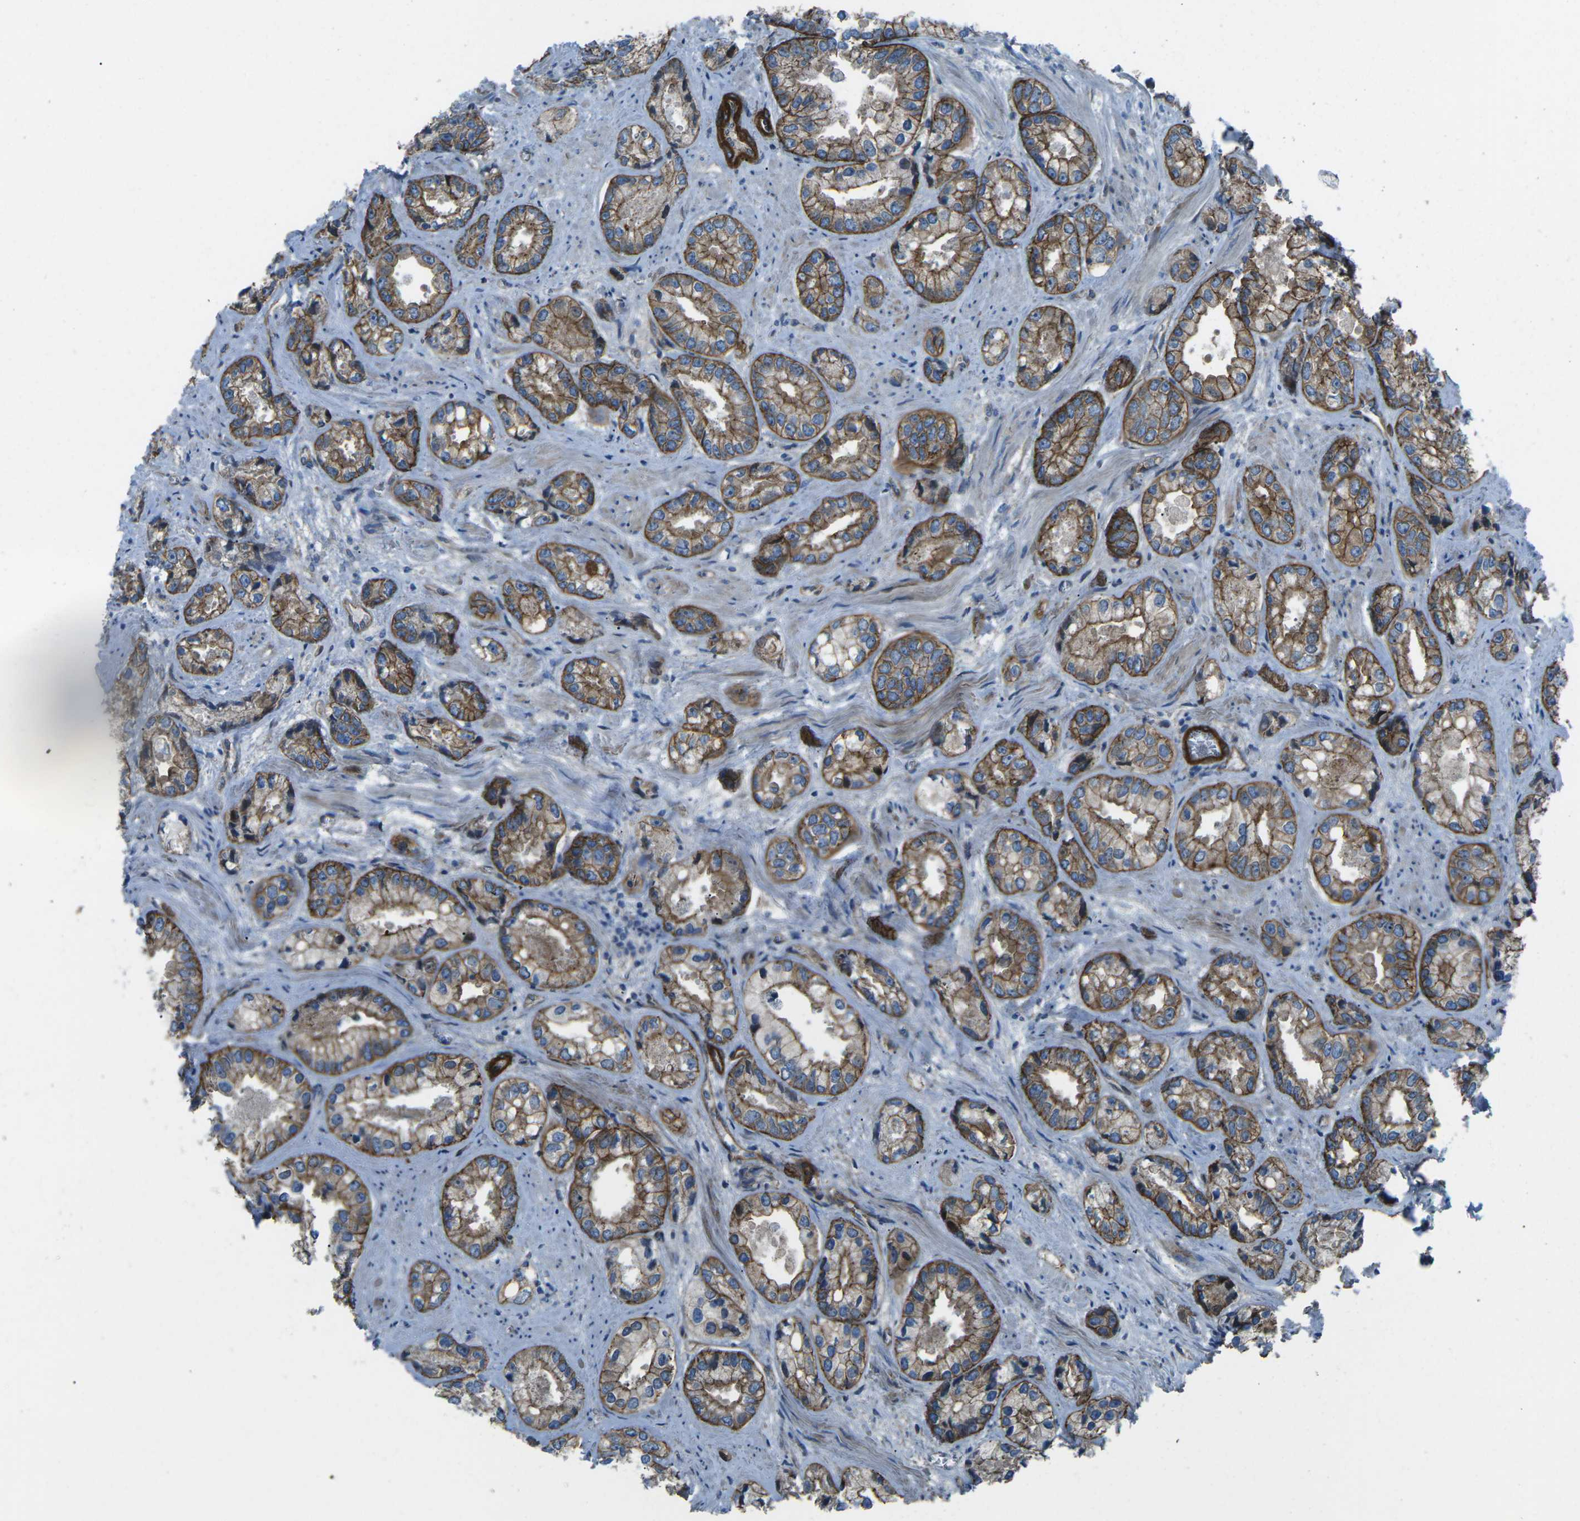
{"staining": {"intensity": "moderate", "quantity": ">75%", "location": "cytoplasmic/membranous"}, "tissue": "prostate cancer", "cell_type": "Tumor cells", "image_type": "cancer", "snomed": [{"axis": "morphology", "description": "Adenocarcinoma, High grade"}, {"axis": "topography", "description": "Prostate"}], "caption": "The micrograph exhibits staining of prostate cancer, revealing moderate cytoplasmic/membranous protein expression (brown color) within tumor cells.", "gene": "UTRN", "patient": {"sex": "male", "age": 61}}